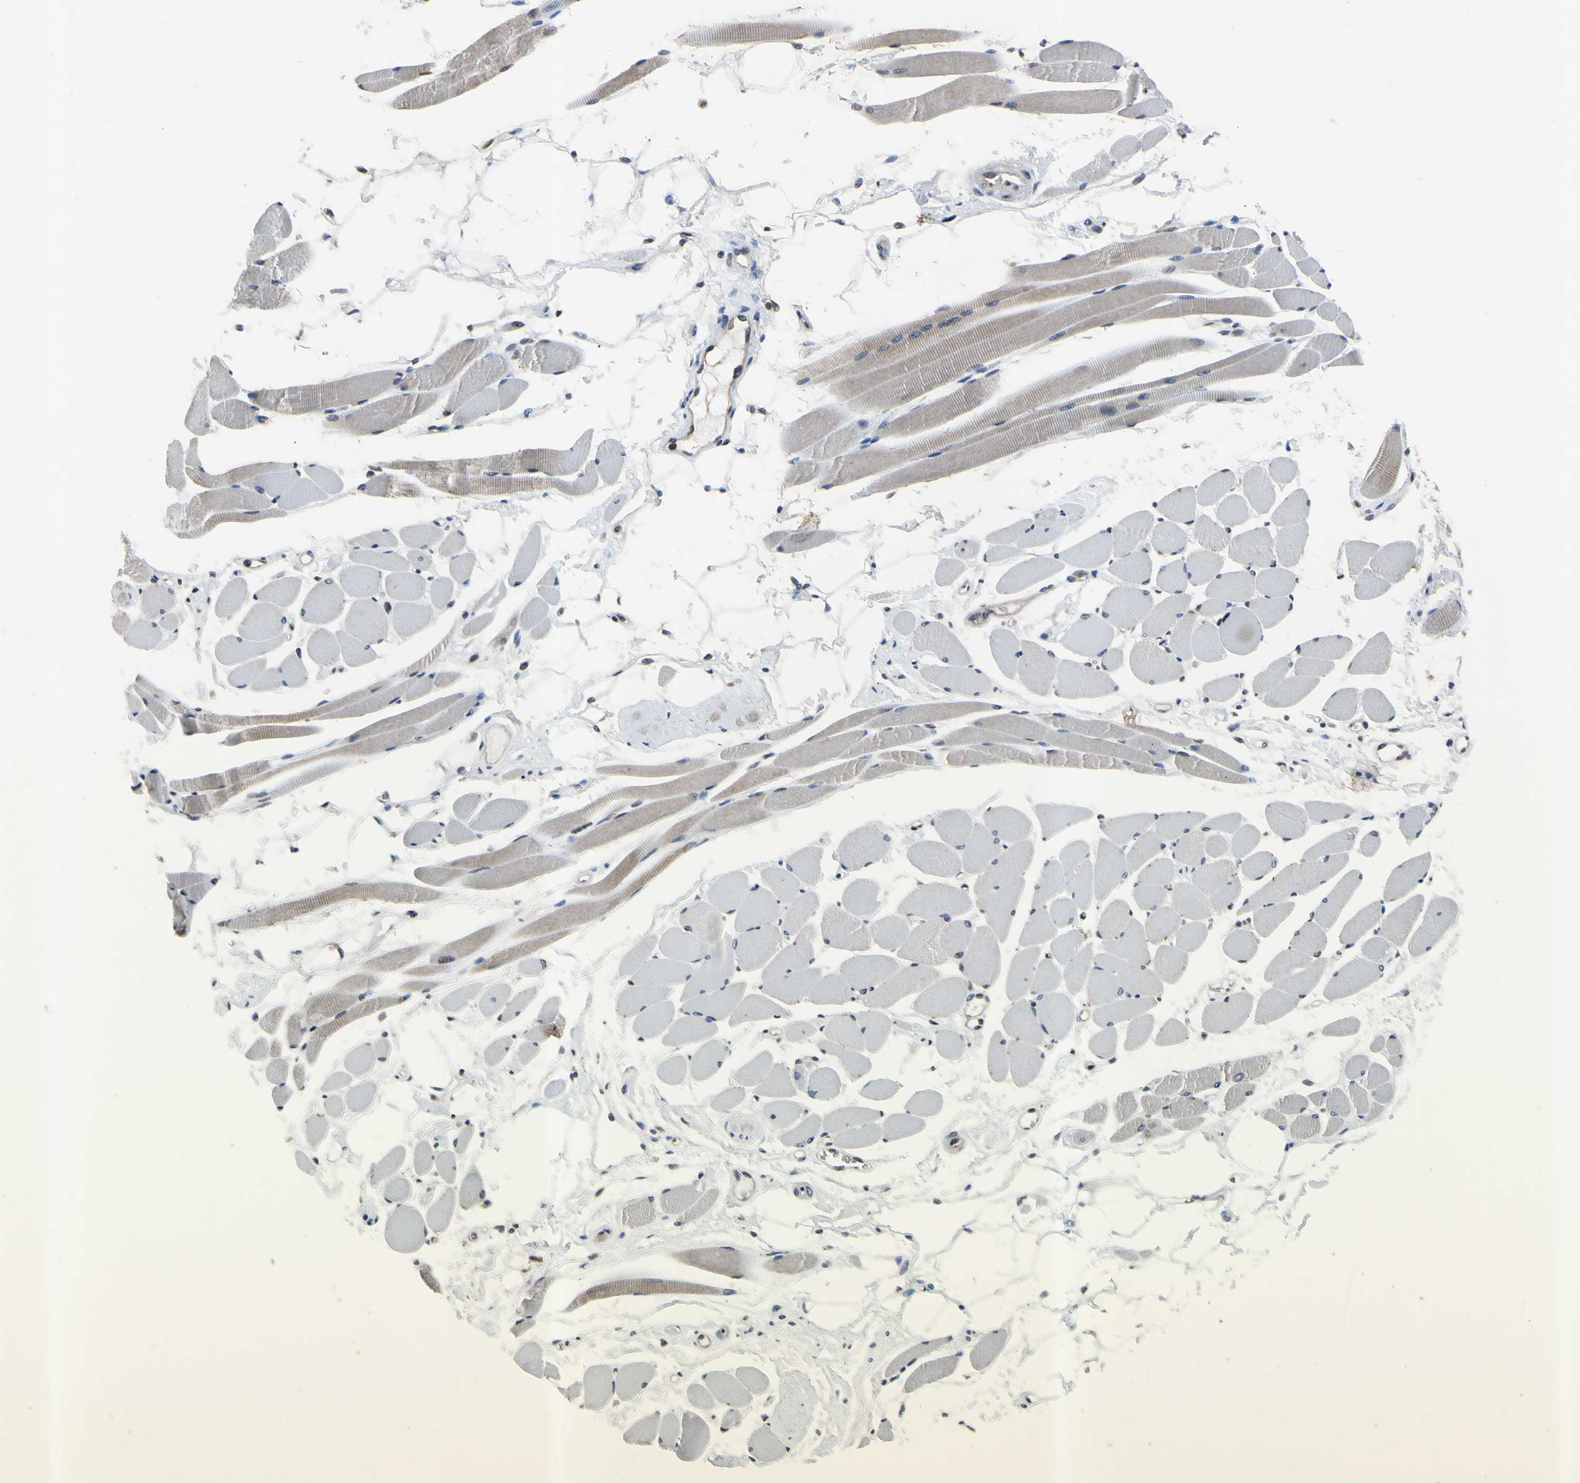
{"staining": {"intensity": "moderate", "quantity": "25%-75%", "location": "cytoplasmic/membranous"}, "tissue": "skeletal muscle", "cell_type": "Myocytes", "image_type": "normal", "snomed": [{"axis": "morphology", "description": "Normal tissue, NOS"}, {"axis": "topography", "description": "Skeletal muscle"}, {"axis": "topography", "description": "Peripheral nerve tissue"}], "caption": "Protein staining of normal skeletal muscle demonstrates moderate cytoplasmic/membranous staining in approximately 25%-75% of myocytes. (DAB (3,3'-diaminobenzidine) IHC with brightfield microscopy, high magnification).", "gene": "ARG1", "patient": {"sex": "female", "age": 84}}